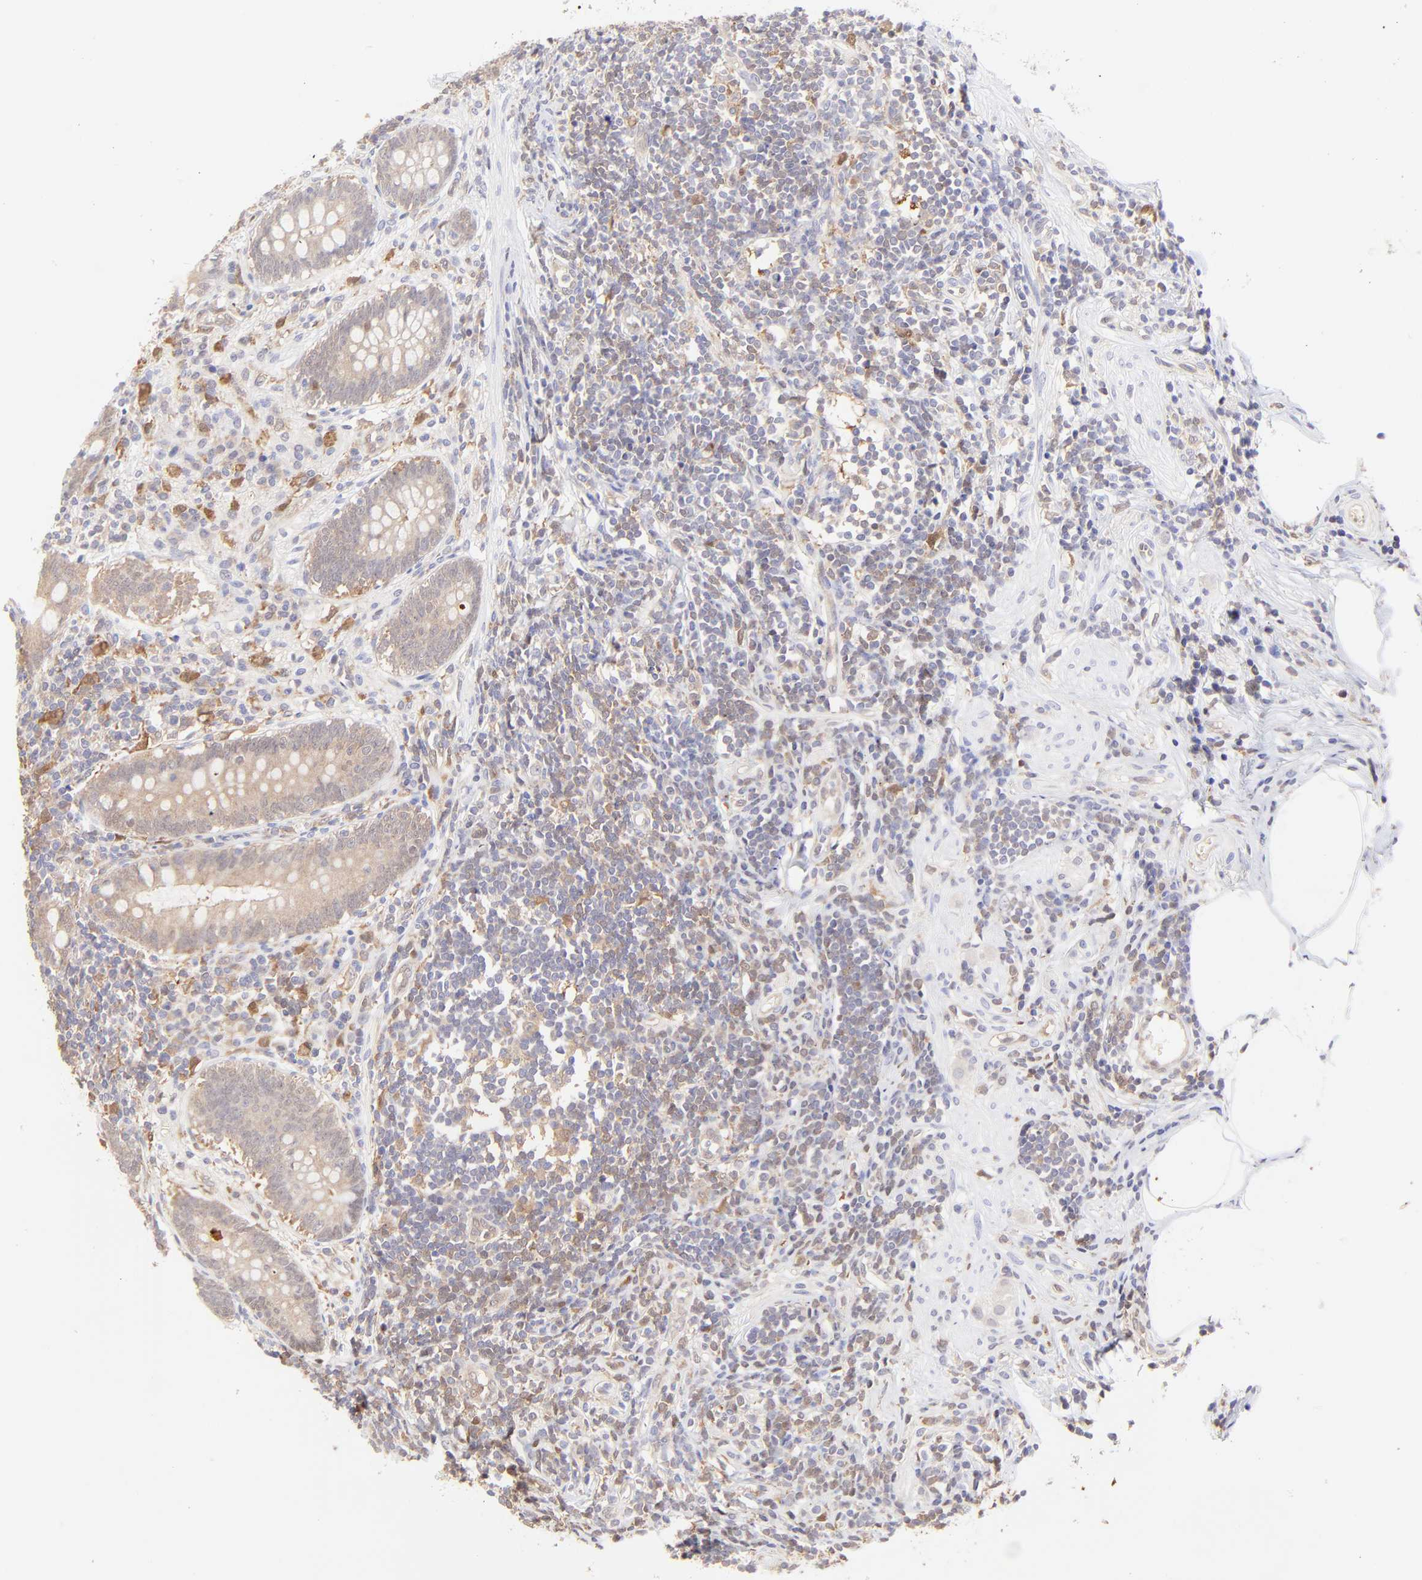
{"staining": {"intensity": "weak", "quantity": ">75%", "location": "cytoplasmic/membranous"}, "tissue": "appendix", "cell_type": "Glandular cells", "image_type": "normal", "snomed": [{"axis": "morphology", "description": "Normal tissue, NOS"}, {"axis": "topography", "description": "Appendix"}], "caption": "Glandular cells exhibit low levels of weak cytoplasmic/membranous expression in approximately >75% of cells in benign appendix. (IHC, brightfield microscopy, high magnification).", "gene": "HYAL1", "patient": {"sex": "female", "age": 50}}